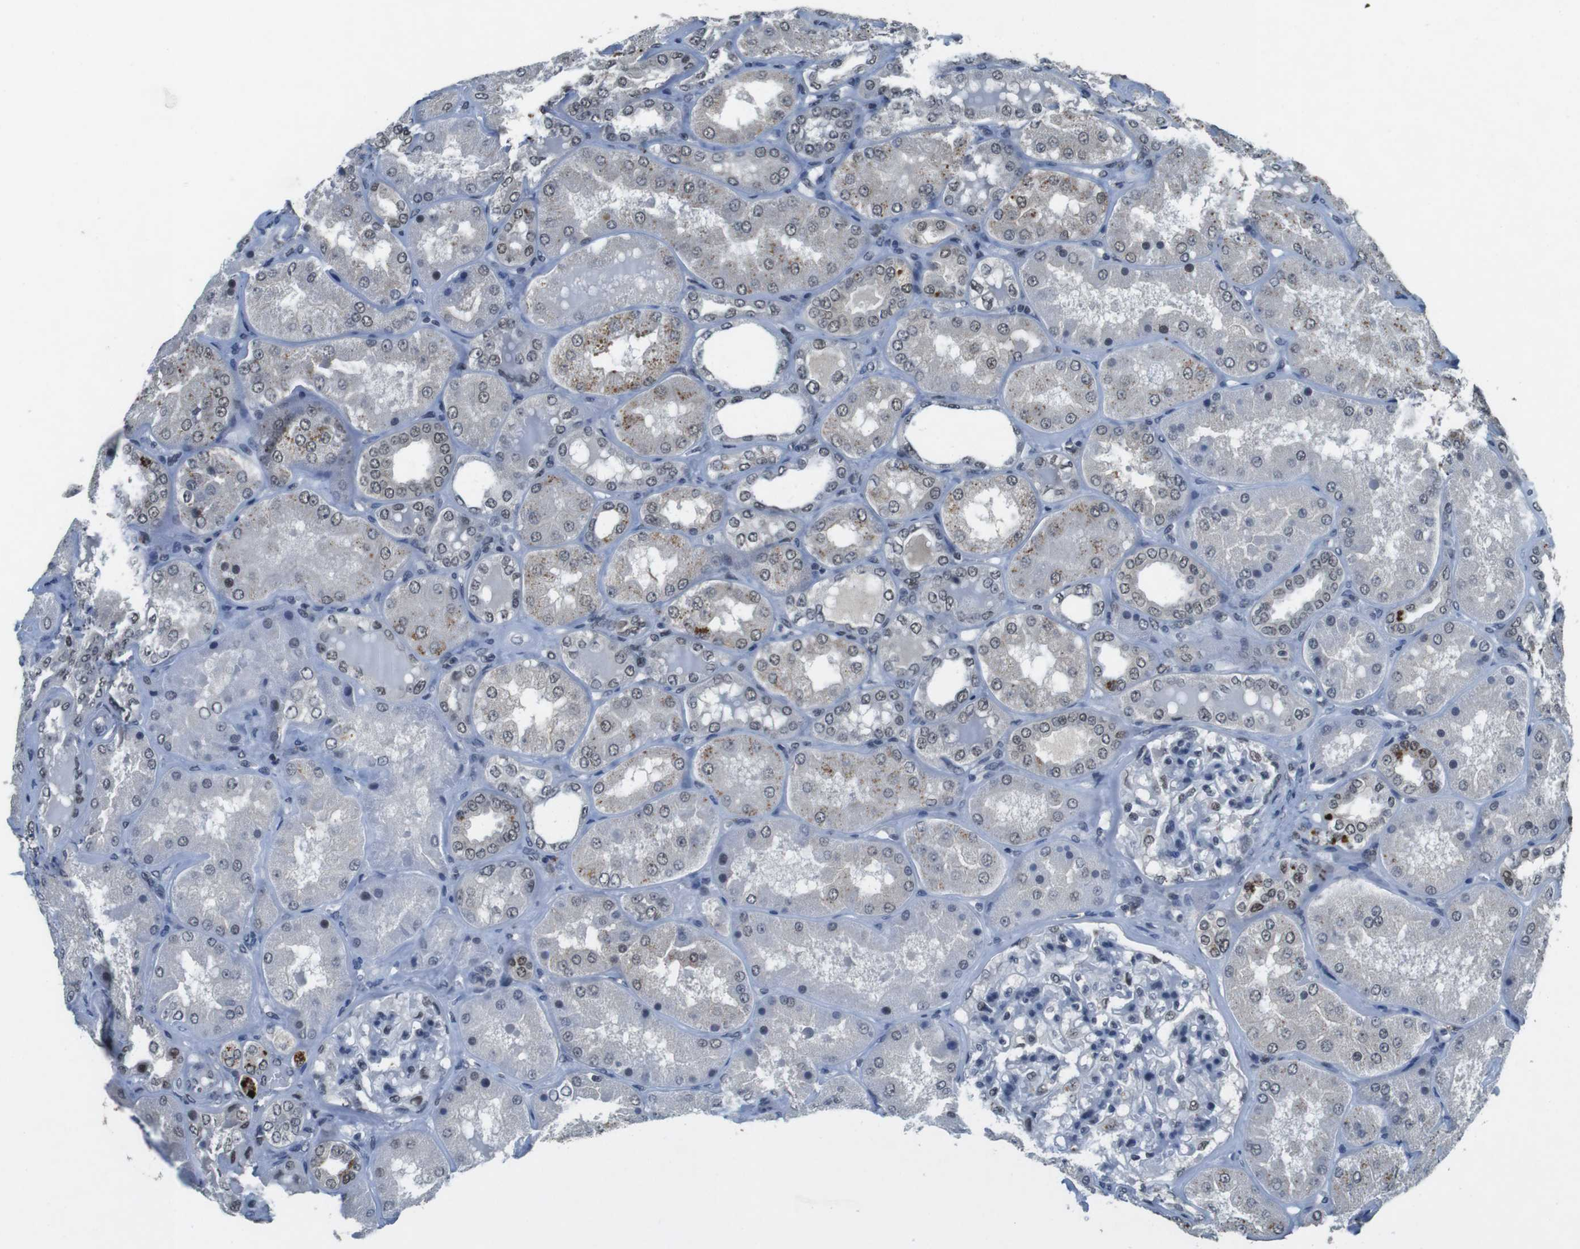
{"staining": {"intensity": "weak", "quantity": "25%-75%", "location": "nuclear"}, "tissue": "kidney", "cell_type": "Cells in glomeruli", "image_type": "normal", "snomed": [{"axis": "morphology", "description": "Normal tissue, NOS"}, {"axis": "topography", "description": "Kidney"}], "caption": "Kidney stained for a protein reveals weak nuclear positivity in cells in glomeruli. The staining was performed using DAB, with brown indicating positive protein expression. Nuclei are stained blue with hematoxylin.", "gene": "USP7", "patient": {"sex": "female", "age": 56}}